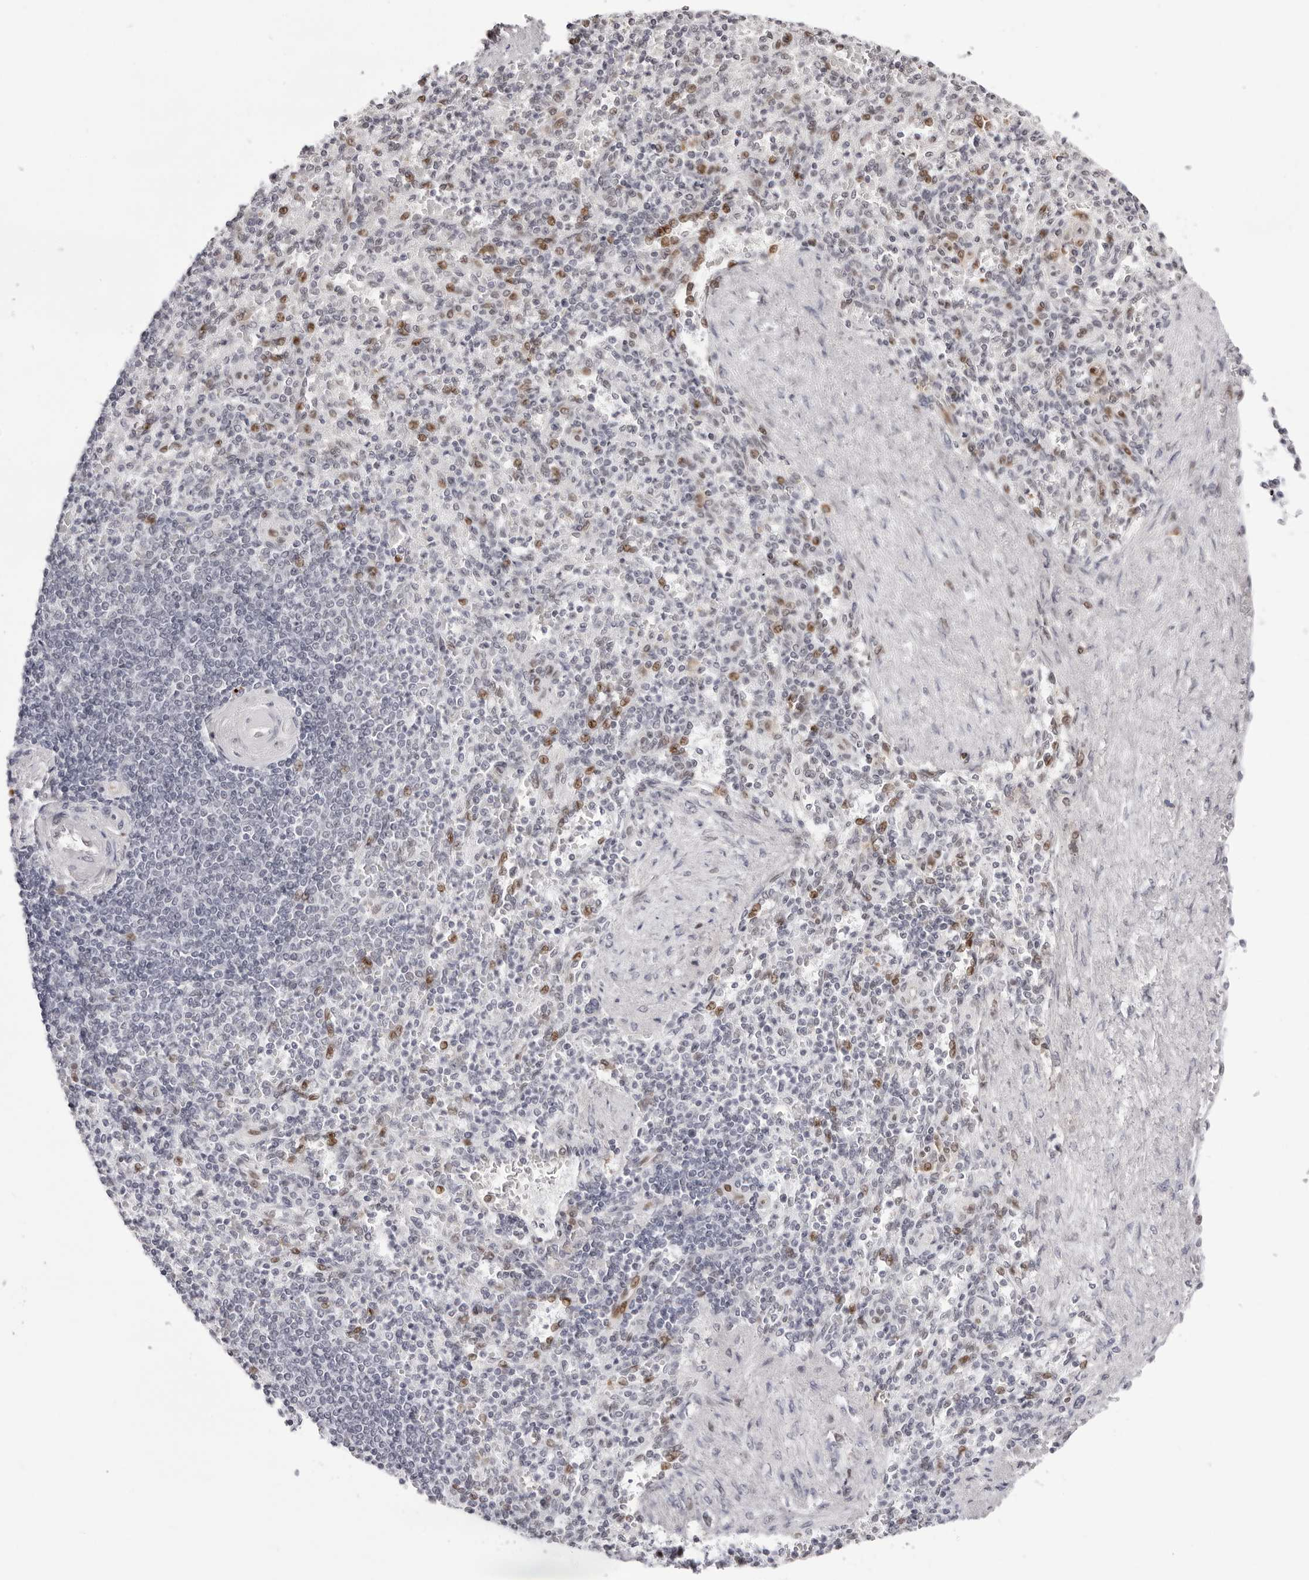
{"staining": {"intensity": "moderate", "quantity": "<25%", "location": "nuclear"}, "tissue": "spleen", "cell_type": "Cells in red pulp", "image_type": "normal", "snomed": [{"axis": "morphology", "description": "Normal tissue, NOS"}, {"axis": "topography", "description": "Spleen"}], "caption": "A histopathology image showing moderate nuclear positivity in about <25% of cells in red pulp in unremarkable spleen, as visualized by brown immunohistochemical staining.", "gene": "NTPCR", "patient": {"sex": "female", "age": 74}}